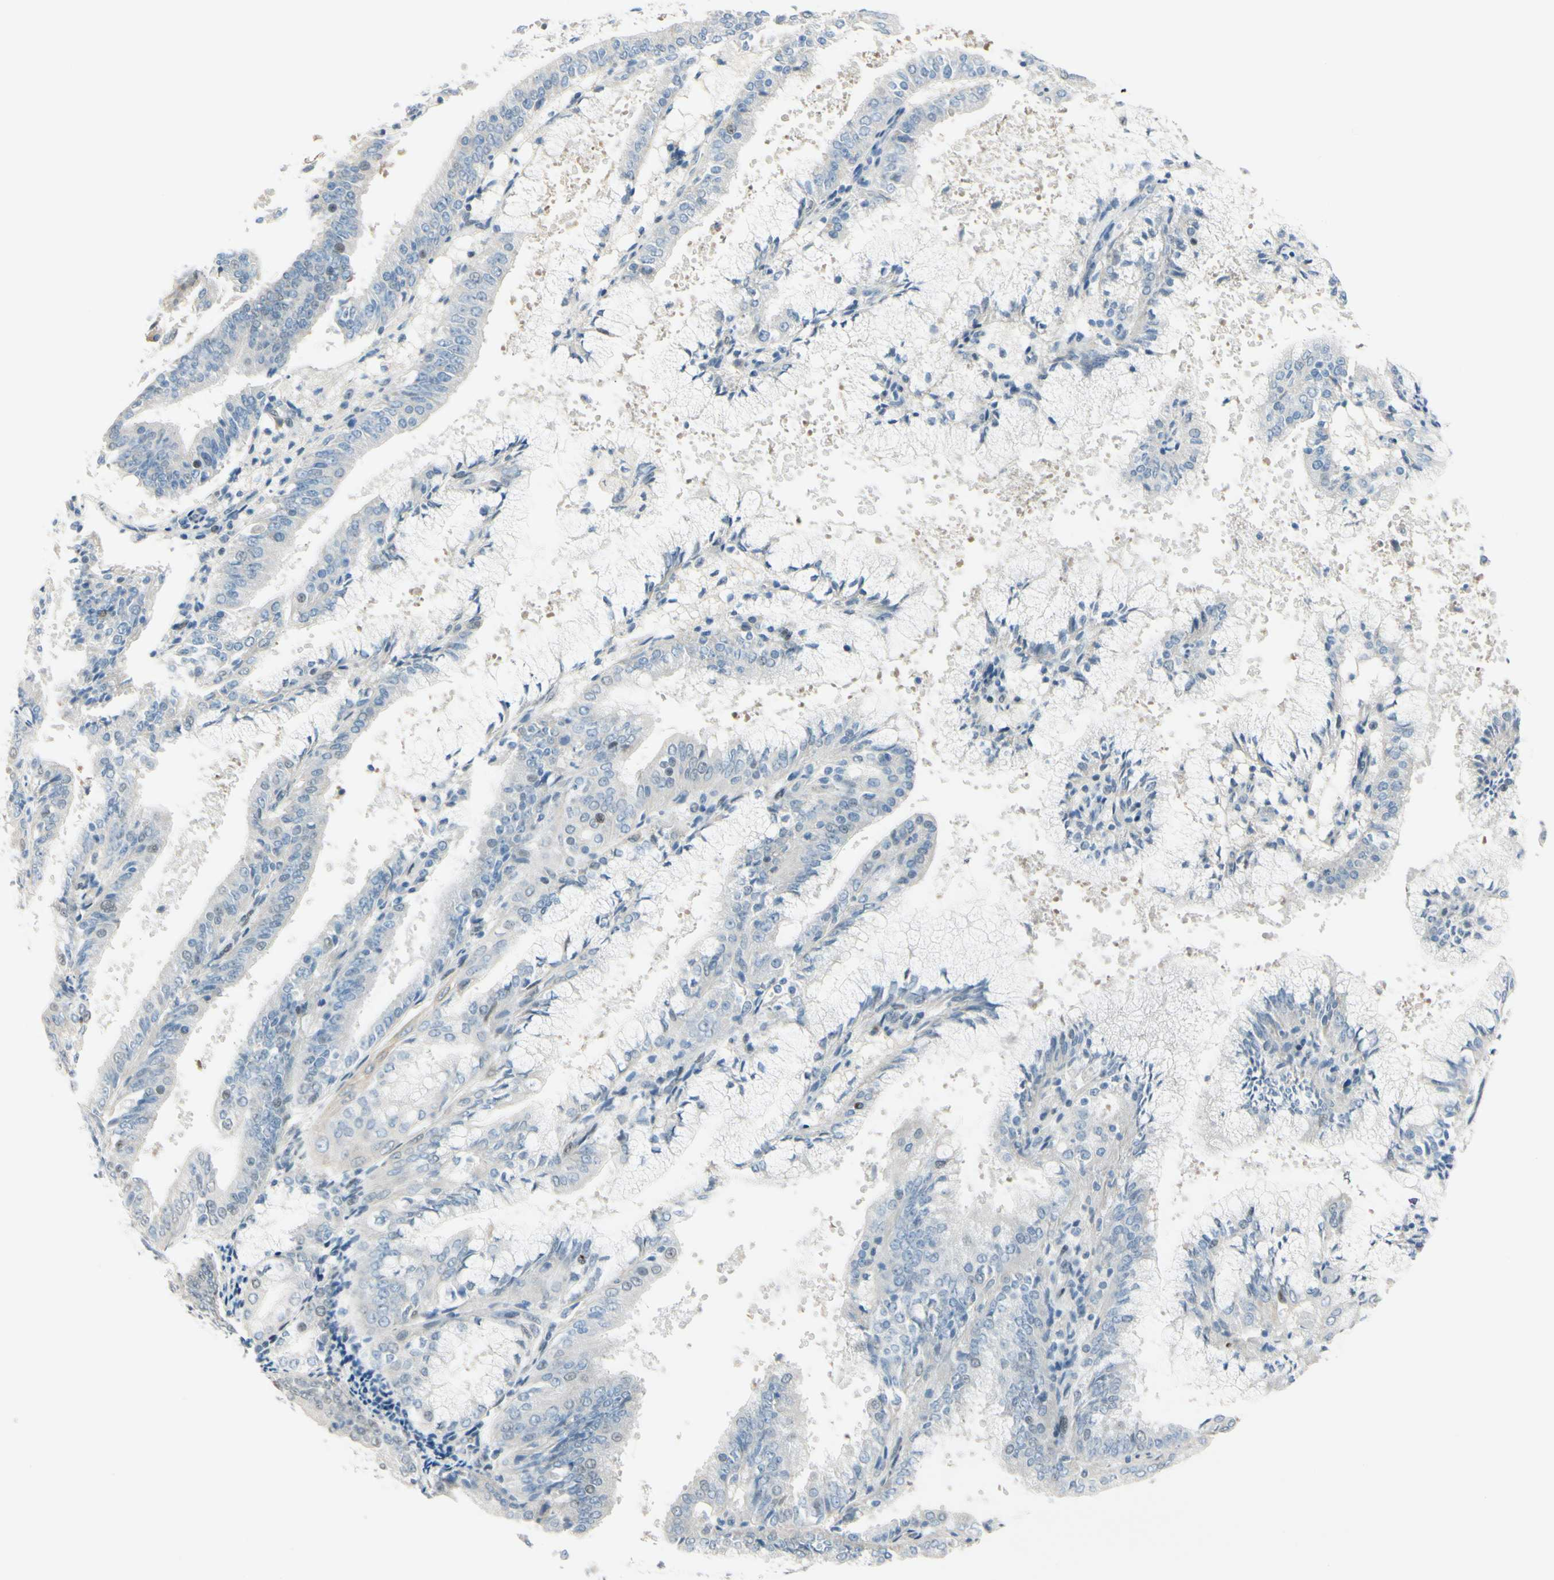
{"staining": {"intensity": "negative", "quantity": "none", "location": "none"}, "tissue": "endometrial cancer", "cell_type": "Tumor cells", "image_type": "cancer", "snomed": [{"axis": "morphology", "description": "Adenocarcinoma, NOS"}, {"axis": "topography", "description": "Endometrium"}], "caption": "Human endometrial adenocarcinoma stained for a protein using immunohistochemistry (IHC) demonstrates no expression in tumor cells.", "gene": "B4GALNT1", "patient": {"sex": "female", "age": 63}}